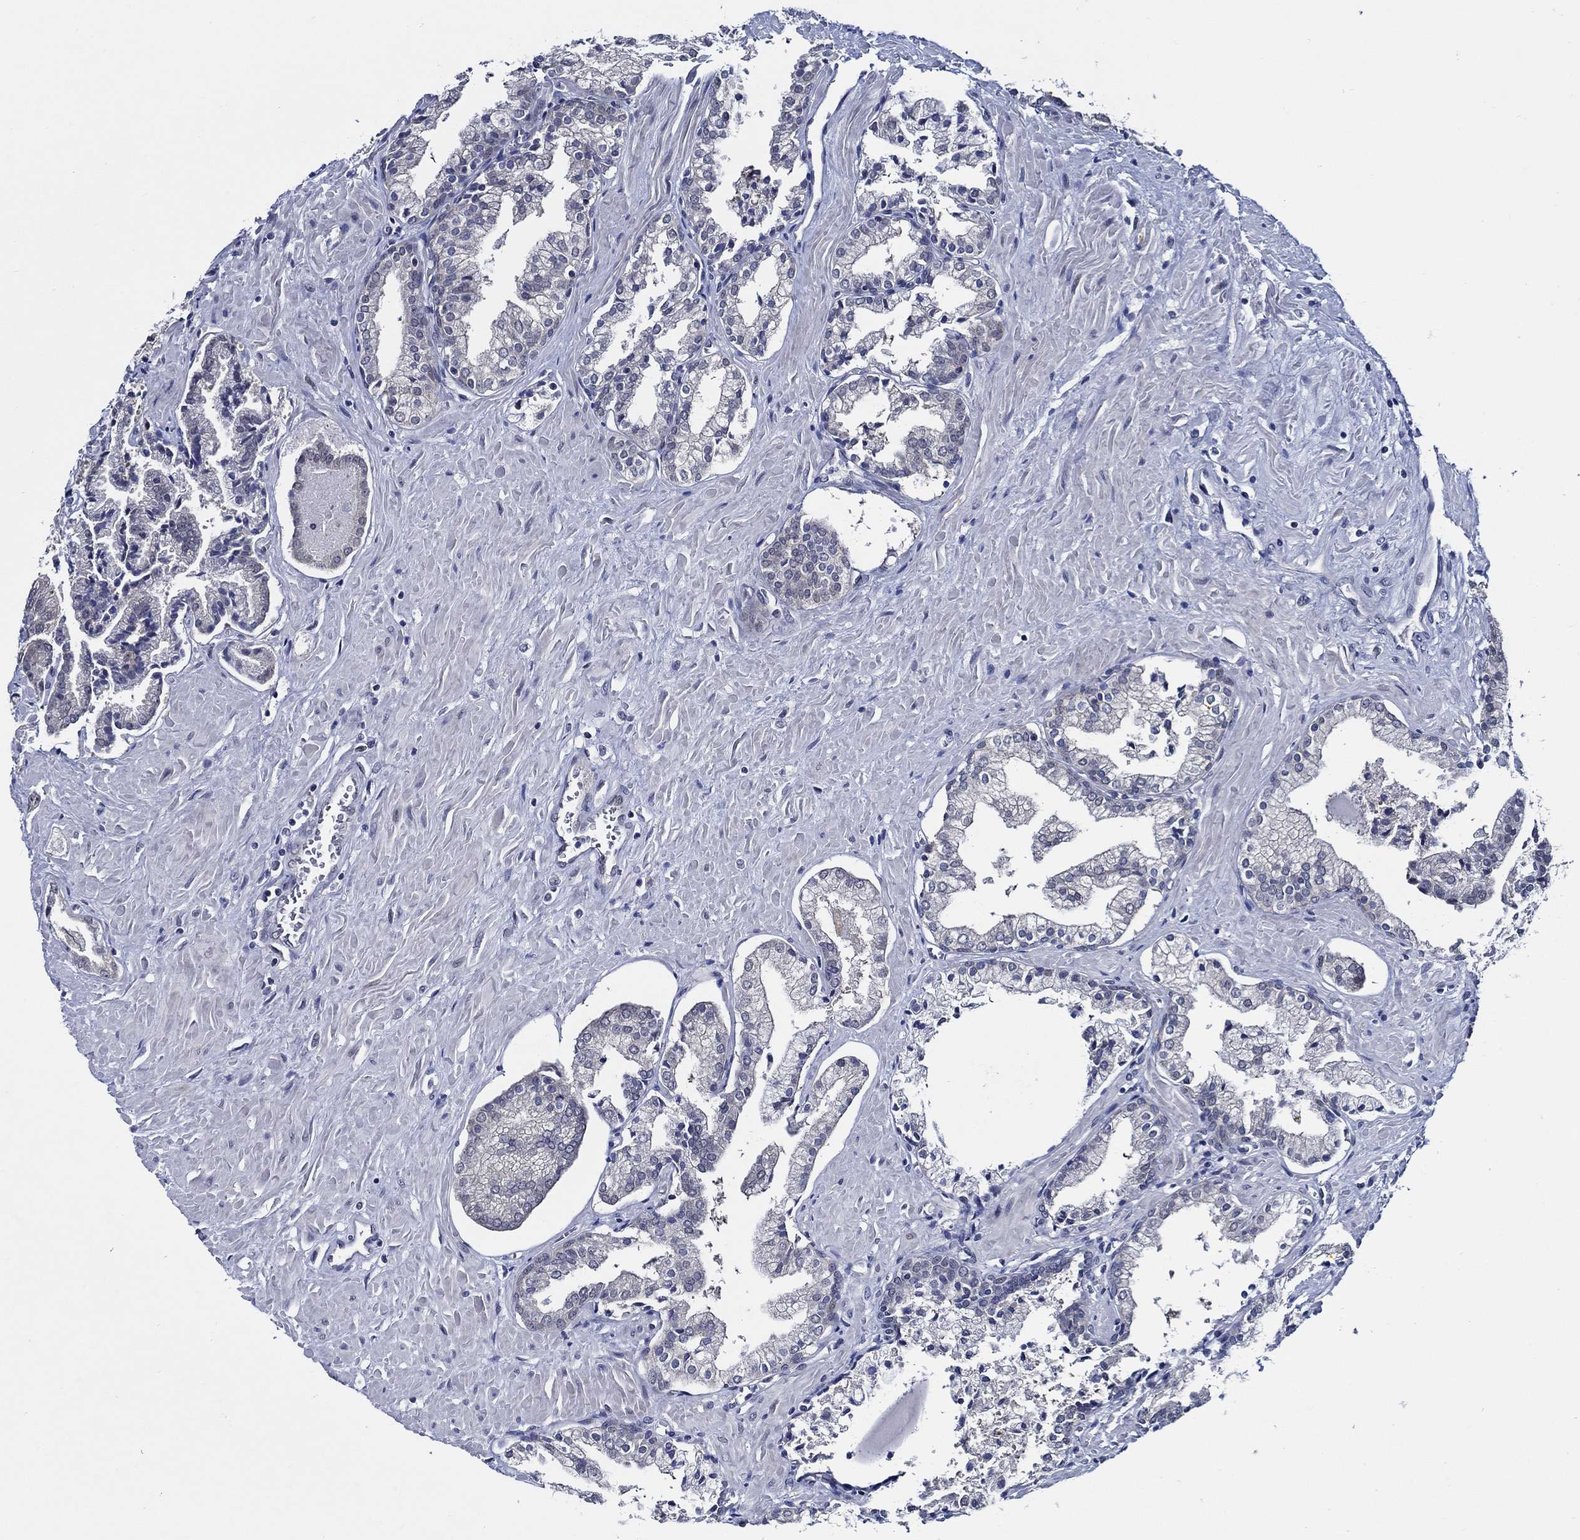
{"staining": {"intensity": "negative", "quantity": "none", "location": "none"}, "tissue": "prostate cancer", "cell_type": "Tumor cells", "image_type": "cancer", "snomed": [{"axis": "morphology", "description": "Adenocarcinoma, NOS"}, {"axis": "topography", "description": "Prostate and seminal vesicle, NOS"}, {"axis": "topography", "description": "Prostate"}], "caption": "DAB (3,3'-diaminobenzidine) immunohistochemical staining of prostate cancer (adenocarcinoma) displays no significant positivity in tumor cells.", "gene": "C8orf48", "patient": {"sex": "male", "age": 44}}